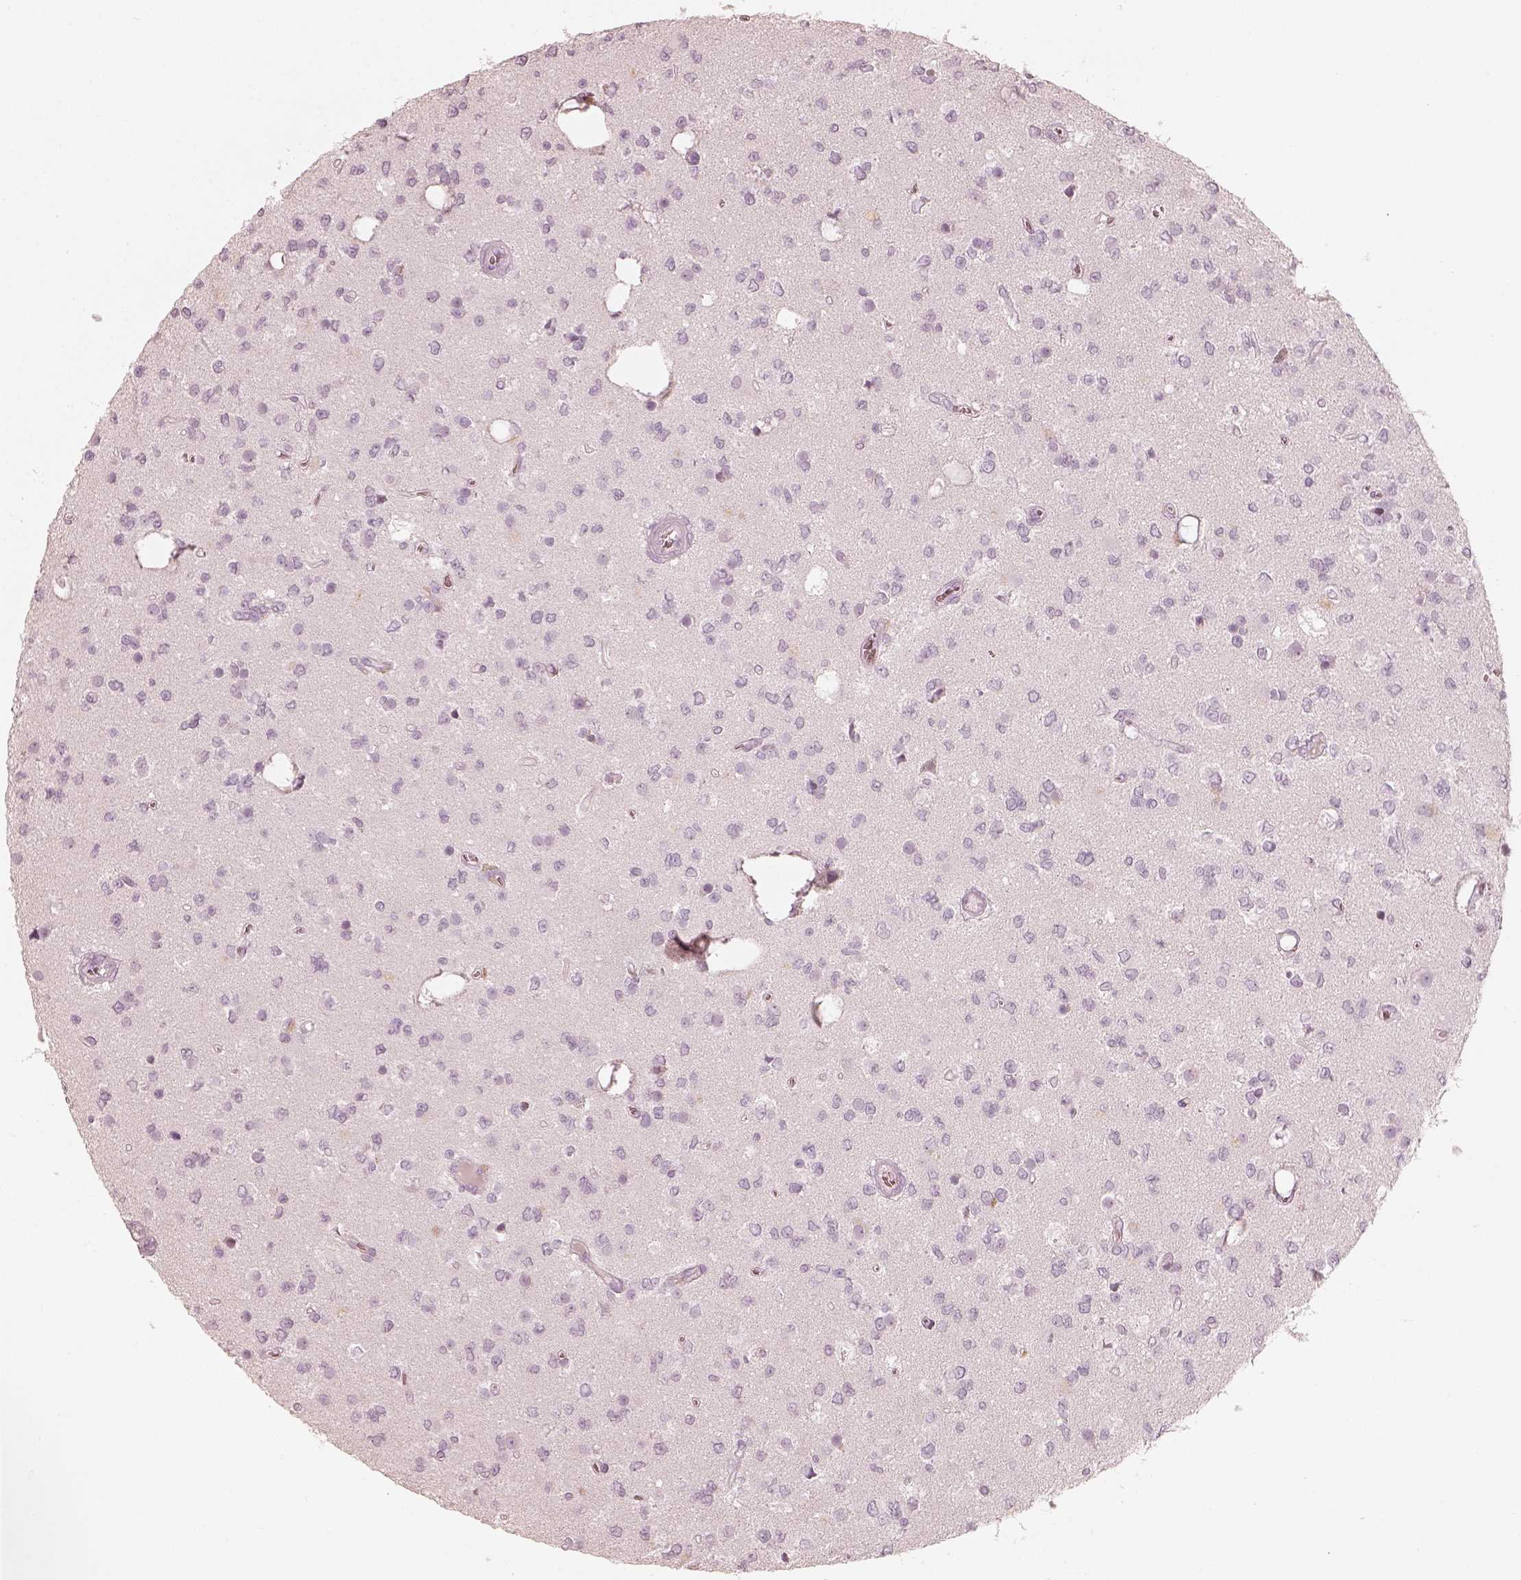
{"staining": {"intensity": "negative", "quantity": "none", "location": "none"}, "tissue": "glioma", "cell_type": "Tumor cells", "image_type": "cancer", "snomed": [{"axis": "morphology", "description": "Glioma, malignant, Low grade"}, {"axis": "topography", "description": "Brain"}], "caption": "Immunohistochemistry of glioma exhibits no staining in tumor cells.", "gene": "KRT82", "patient": {"sex": "female", "age": 45}}